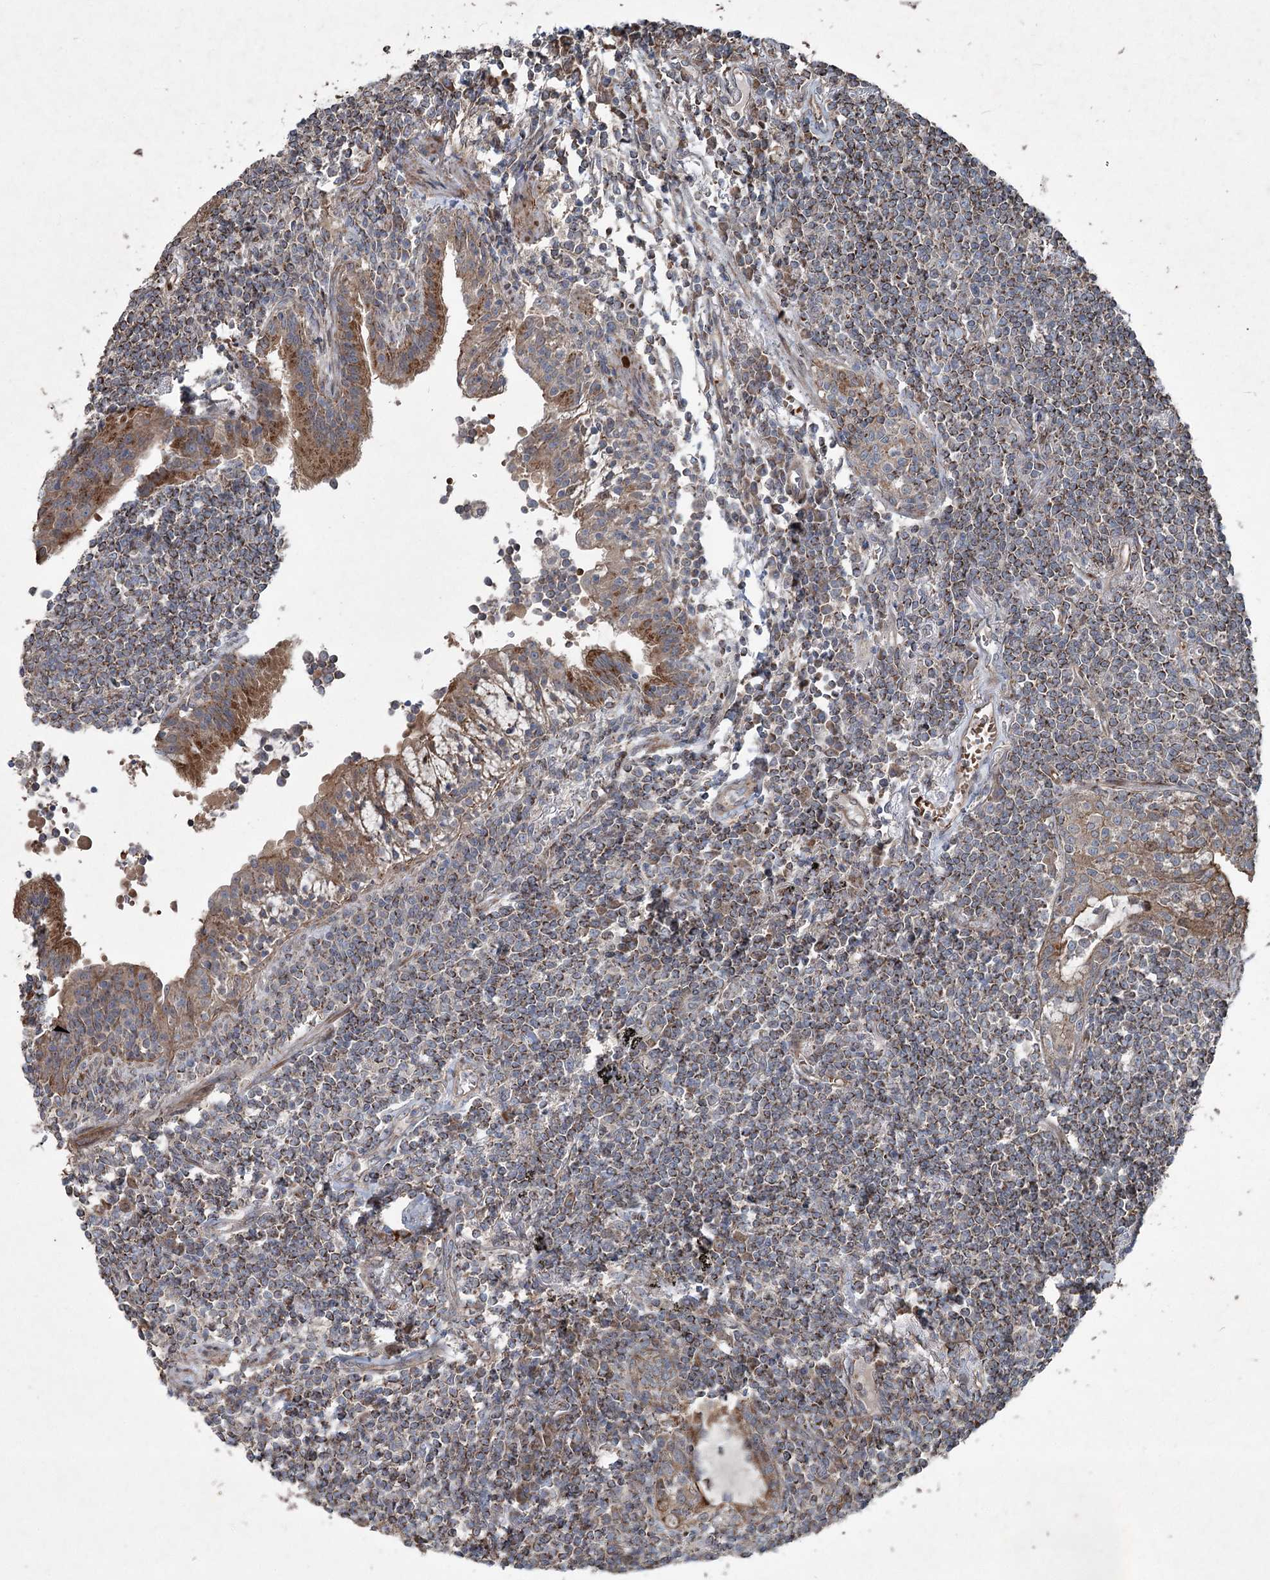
{"staining": {"intensity": "moderate", "quantity": ">75%", "location": "cytoplasmic/membranous"}, "tissue": "lymphoma", "cell_type": "Tumor cells", "image_type": "cancer", "snomed": [{"axis": "morphology", "description": "Malignant lymphoma, non-Hodgkin's type, Low grade"}, {"axis": "topography", "description": "Lung"}], "caption": "Lymphoma stained with a protein marker displays moderate staining in tumor cells.", "gene": "SERINC5", "patient": {"sex": "female", "age": 71}}